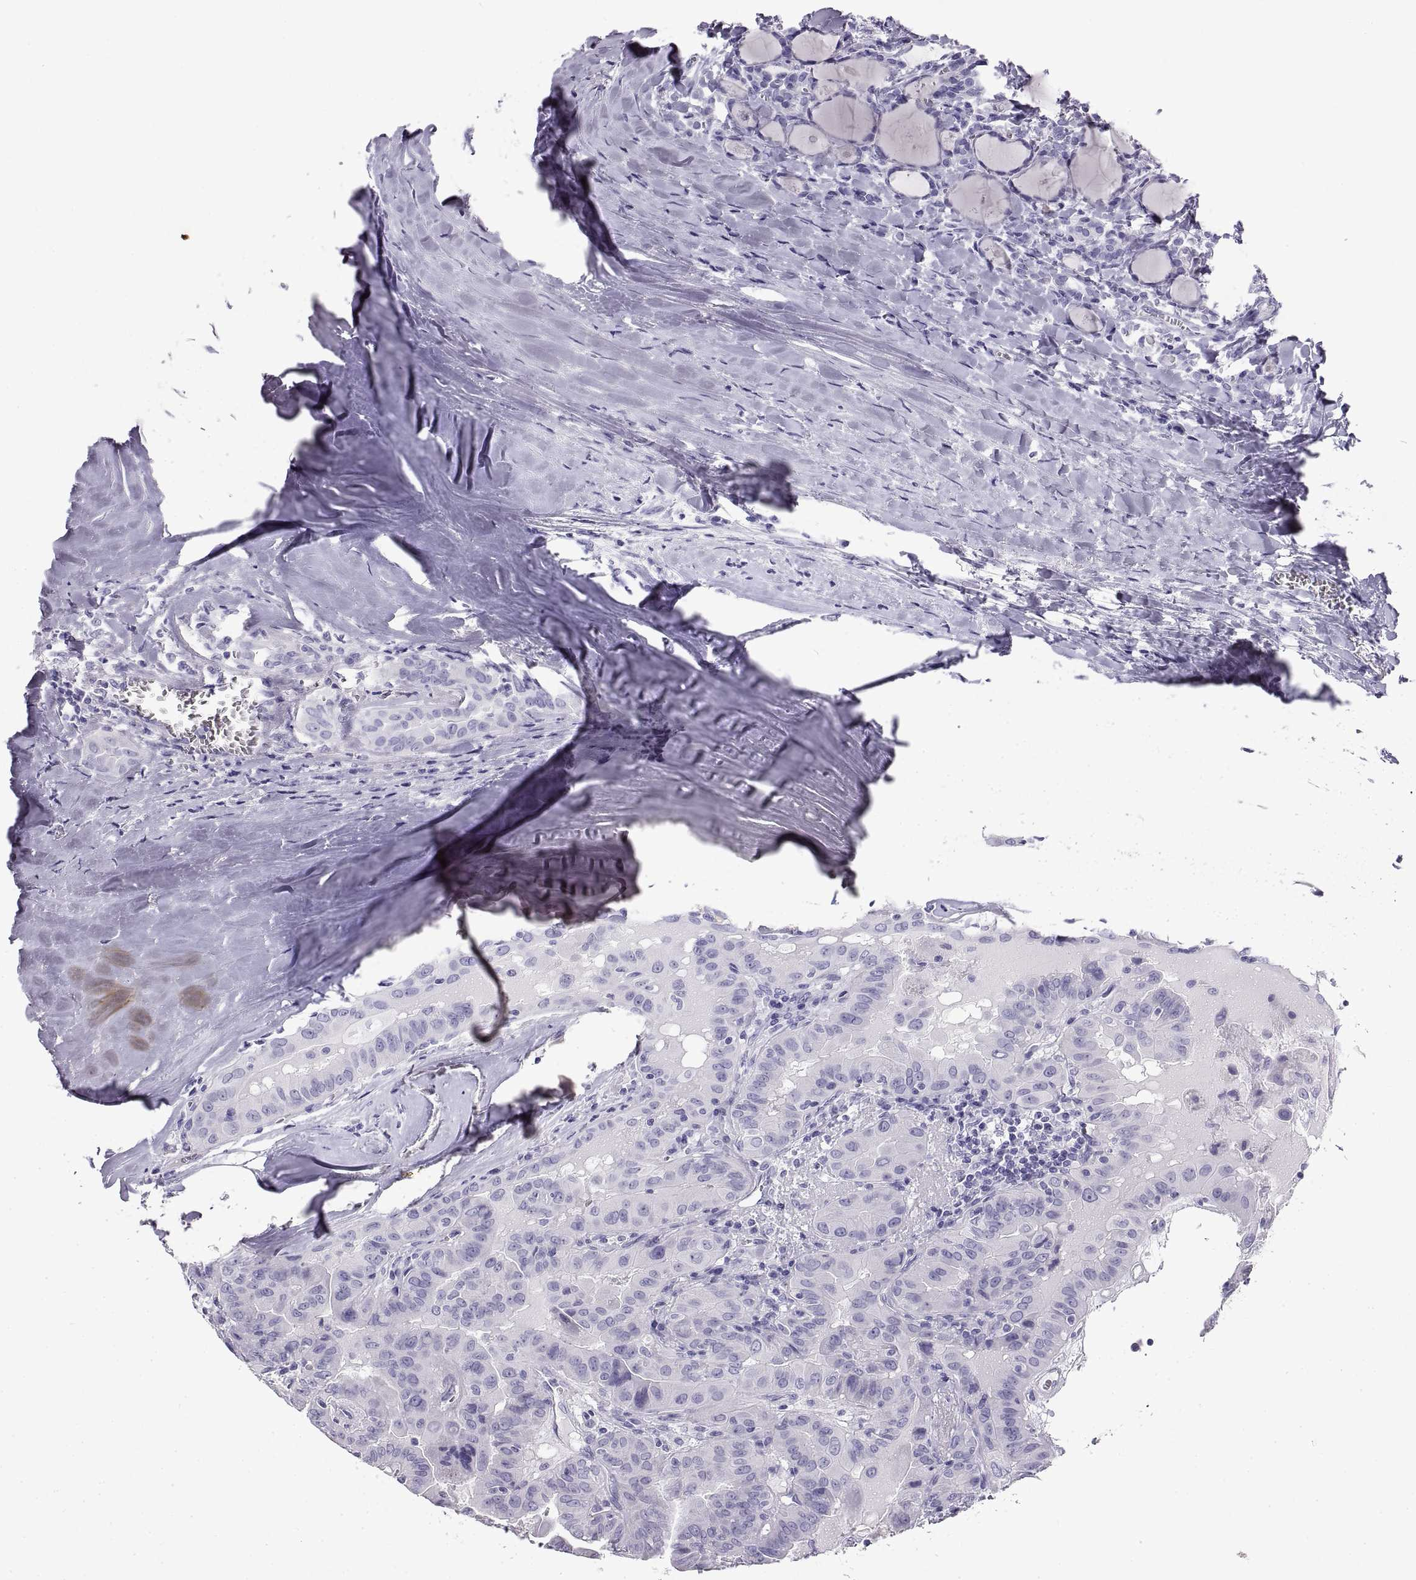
{"staining": {"intensity": "negative", "quantity": "none", "location": "none"}, "tissue": "thyroid cancer", "cell_type": "Tumor cells", "image_type": "cancer", "snomed": [{"axis": "morphology", "description": "Papillary adenocarcinoma, NOS"}, {"axis": "topography", "description": "Thyroid gland"}], "caption": "Thyroid papillary adenocarcinoma was stained to show a protein in brown. There is no significant expression in tumor cells.", "gene": "RLBP1", "patient": {"sex": "female", "age": 37}}